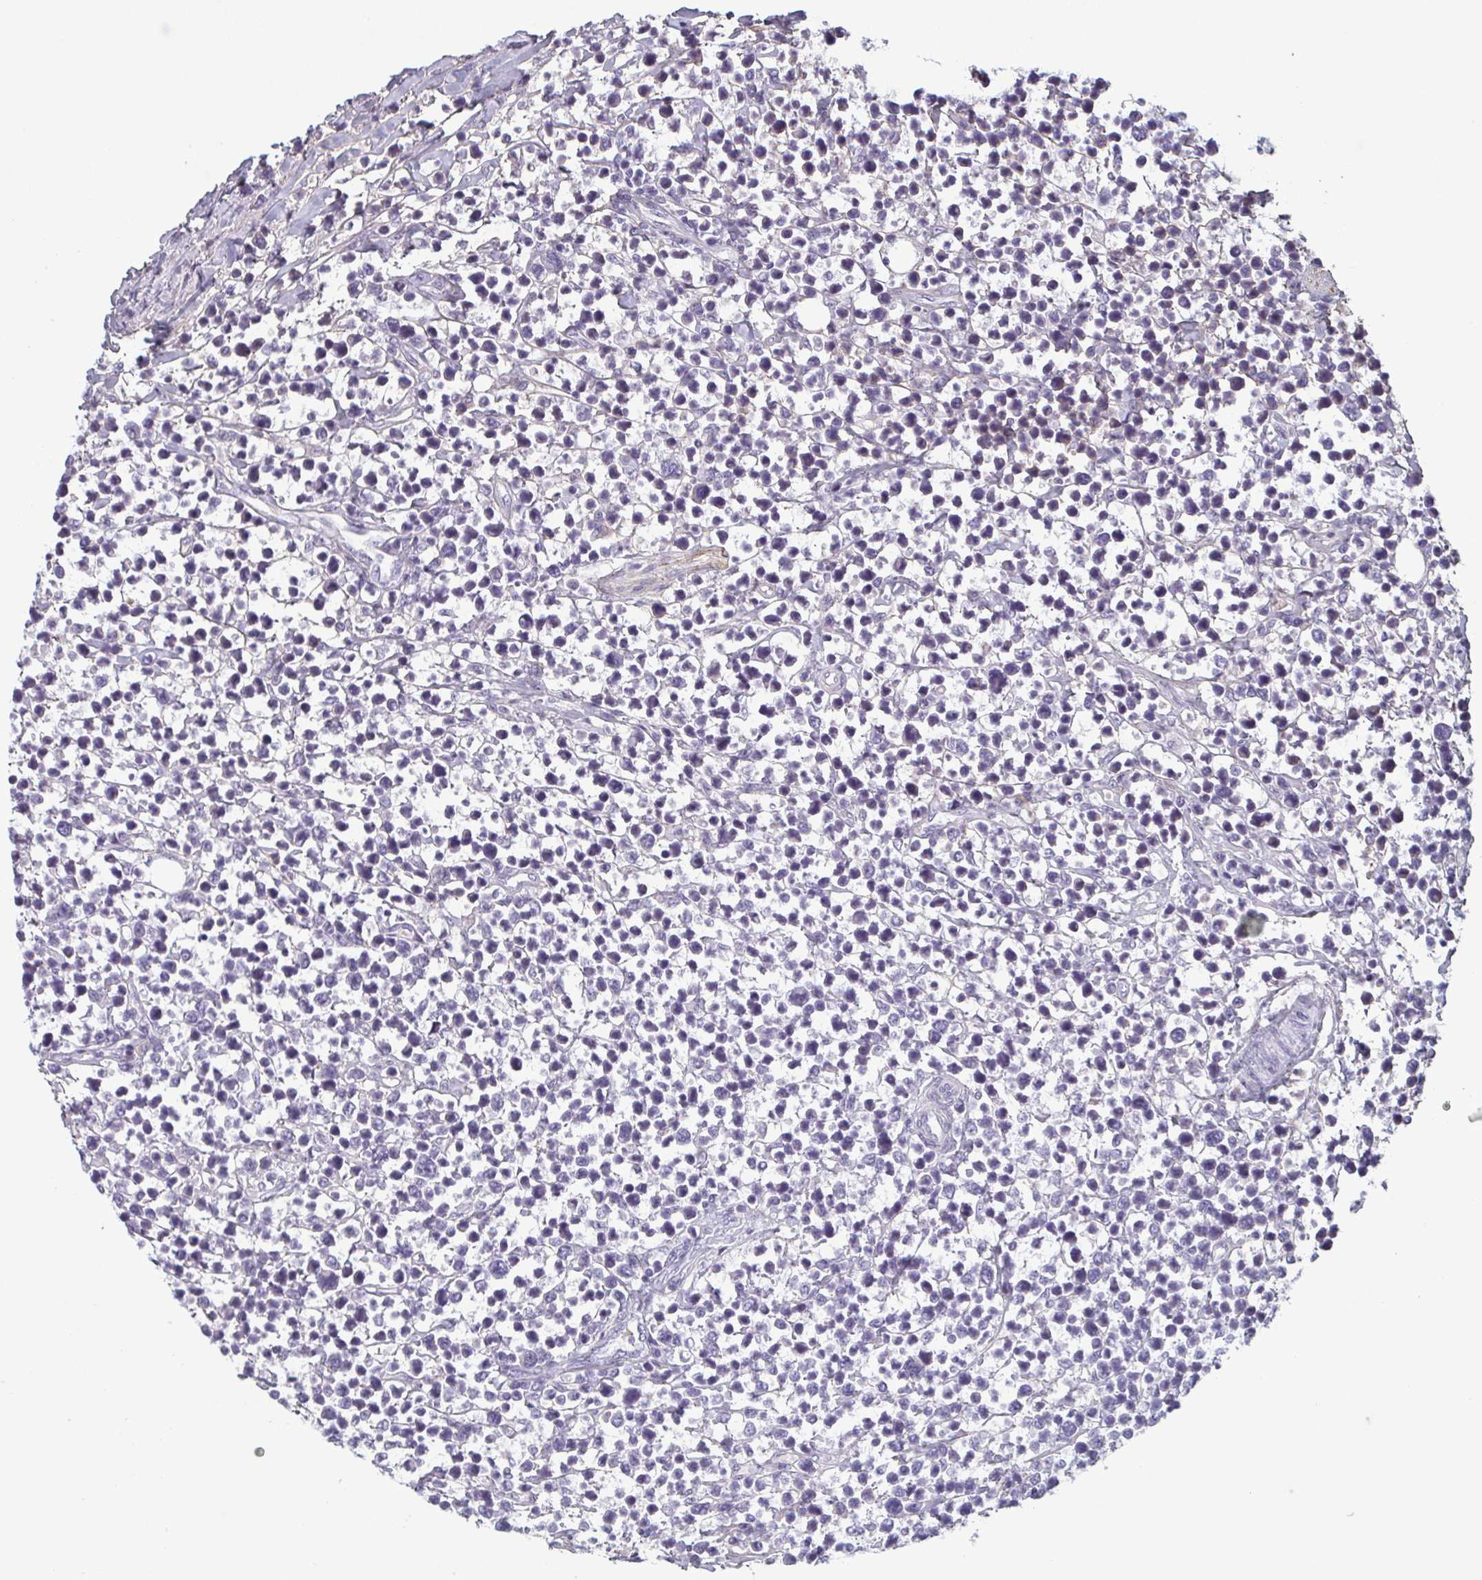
{"staining": {"intensity": "negative", "quantity": "none", "location": "none"}, "tissue": "lymphoma", "cell_type": "Tumor cells", "image_type": "cancer", "snomed": [{"axis": "morphology", "description": "Malignant lymphoma, non-Hodgkin's type, High grade"}, {"axis": "topography", "description": "Soft tissue"}], "caption": "This photomicrograph is of lymphoma stained with immunohistochemistry (IHC) to label a protein in brown with the nuclei are counter-stained blue. There is no expression in tumor cells.", "gene": "ECM1", "patient": {"sex": "female", "age": 56}}